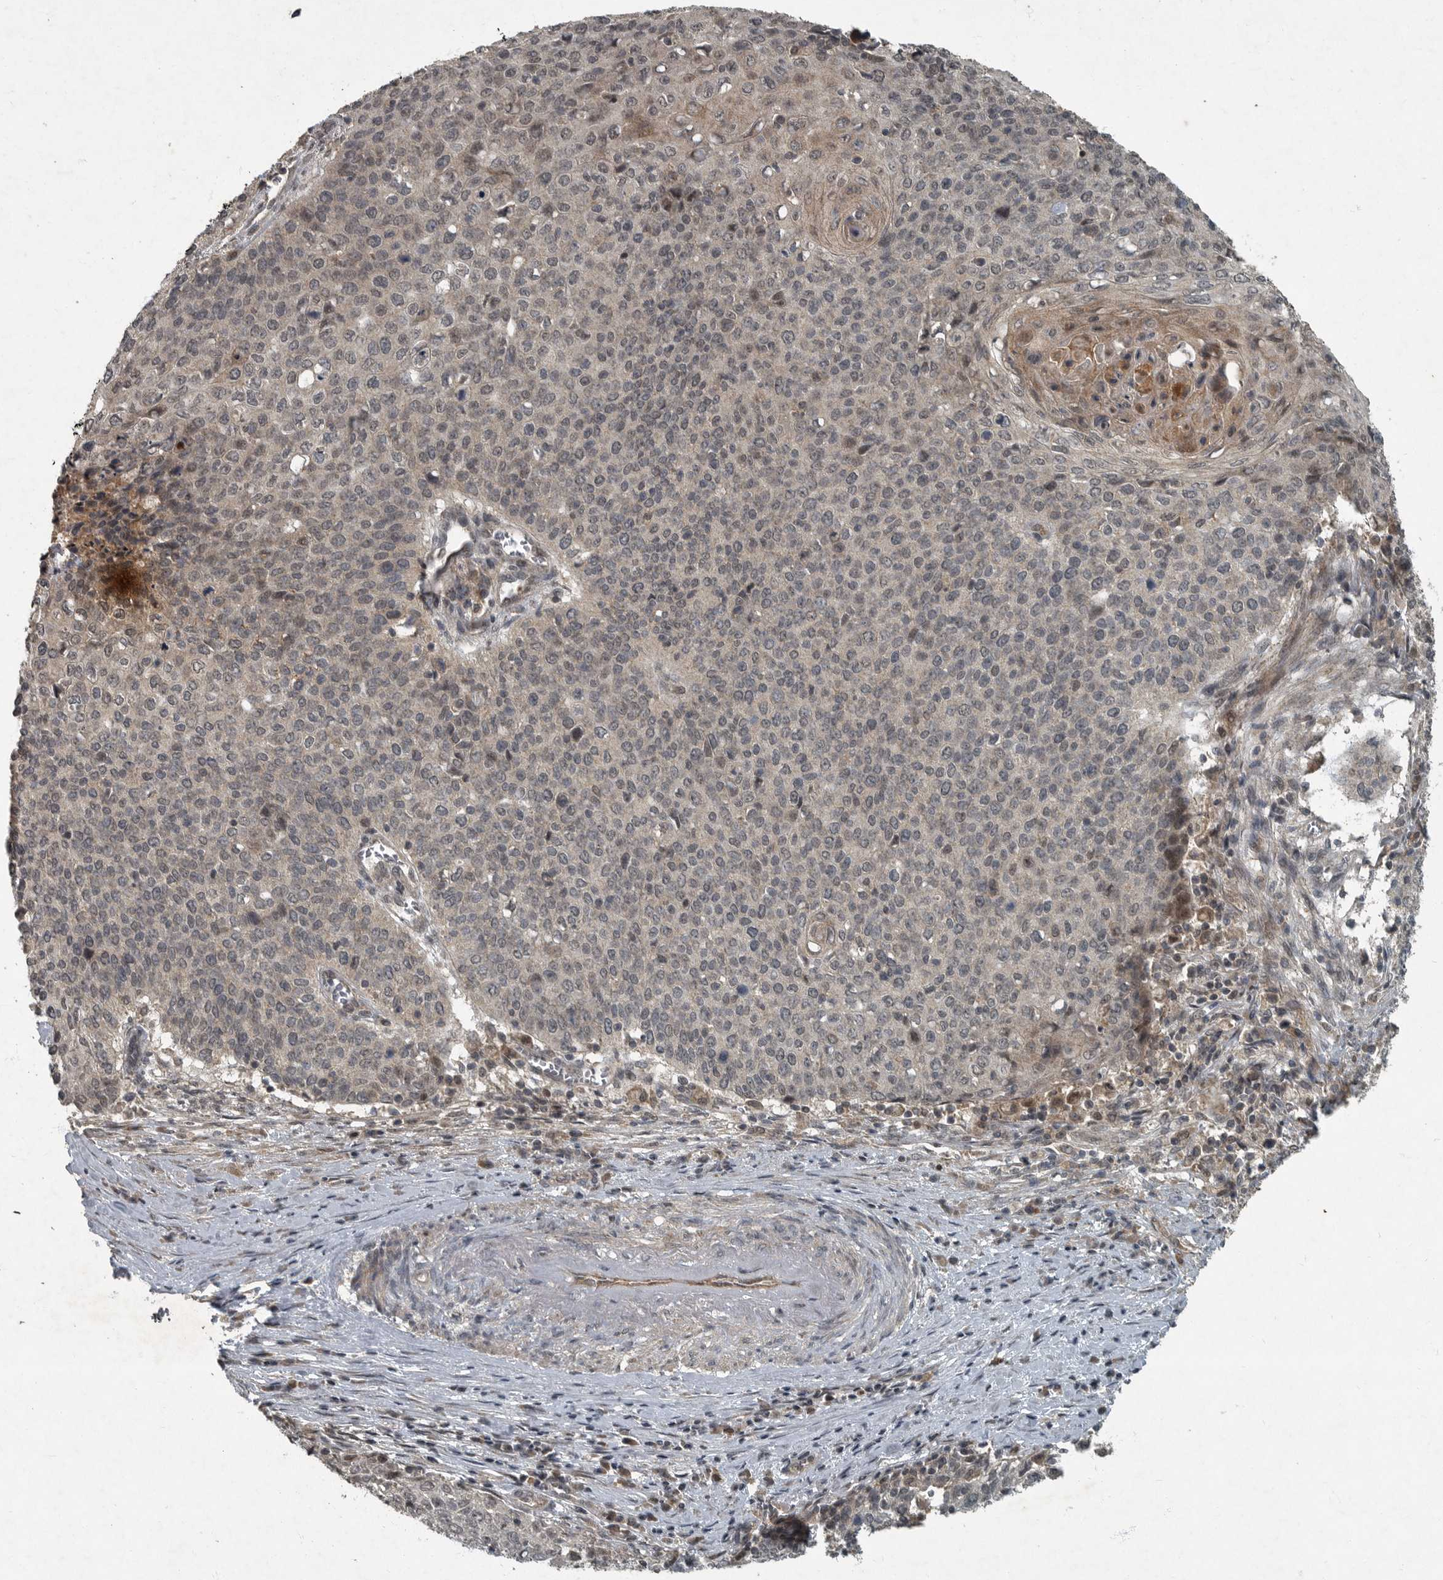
{"staining": {"intensity": "weak", "quantity": "<25%", "location": "cytoplasmic/membranous,nuclear"}, "tissue": "cervical cancer", "cell_type": "Tumor cells", "image_type": "cancer", "snomed": [{"axis": "morphology", "description": "Squamous cell carcinoma, NOS"}, {"axis": "topography", "description": "Cervix"}], "caption": "Immunohistochemistry photomicrograph of cervical cancer stained for a protein (brown), which exhibits no expression in tumor cells.", "gene": "FOXO1", "patient": {"sex": "female", "age": 39}}